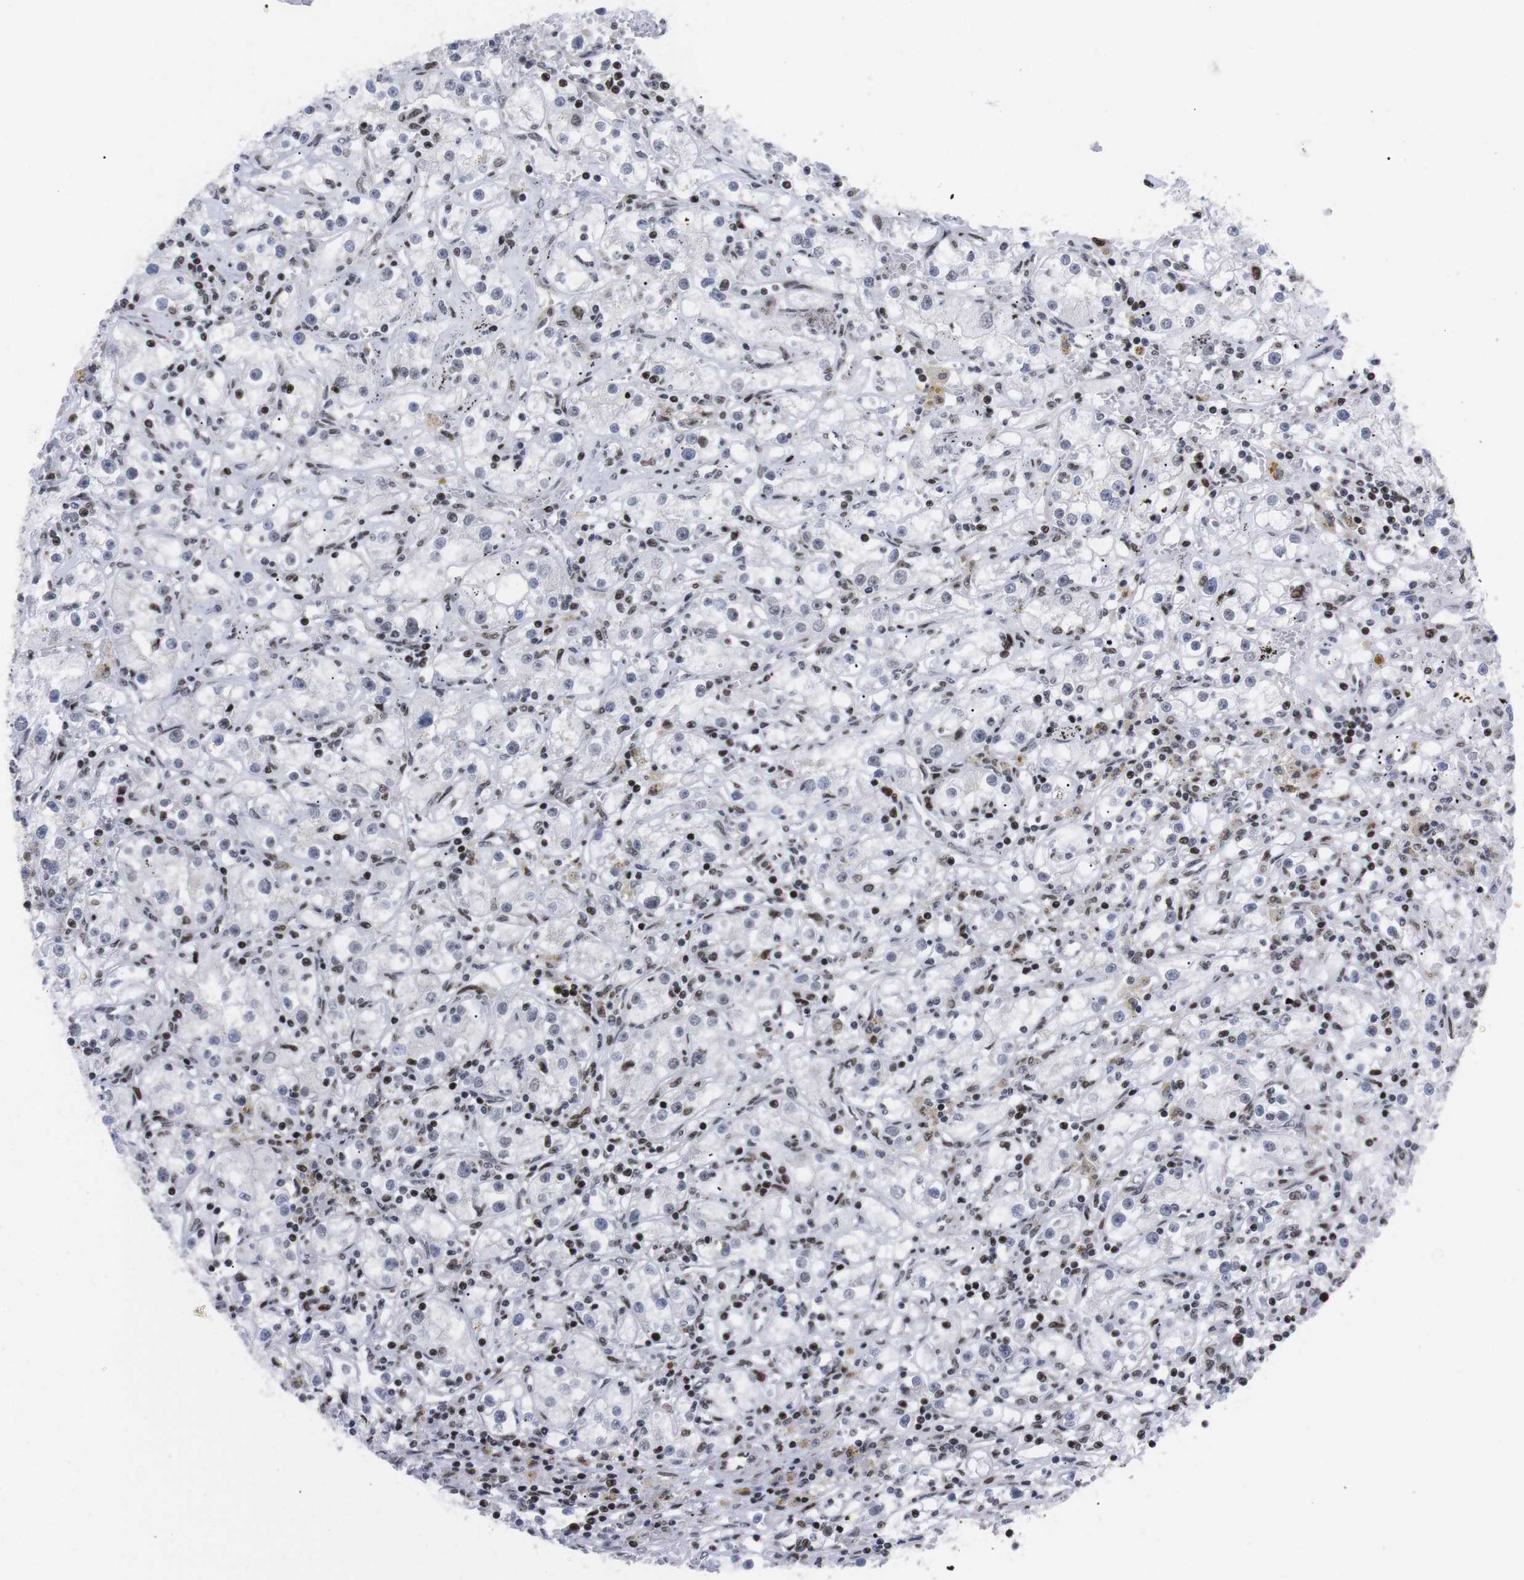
{"staining": {"intensity": "weak", "quantity": "<25%", "location": "nuclear"}, "tissue": "renal cancer", "cell_type": "Tumor cells", "image_type": "cancer", "snomed": [{"axis": "morphology", "description": "Adenocarcinoma, NOS"}, {"axis": "topography", "description": "Kidney"}], "caption": "Histopathology image shows no significant protein staining in tumor cells of renal cancer (adenocarcinoma).", "gene": "ARID1A", "patient": {"sex": "male", "age": 56}}